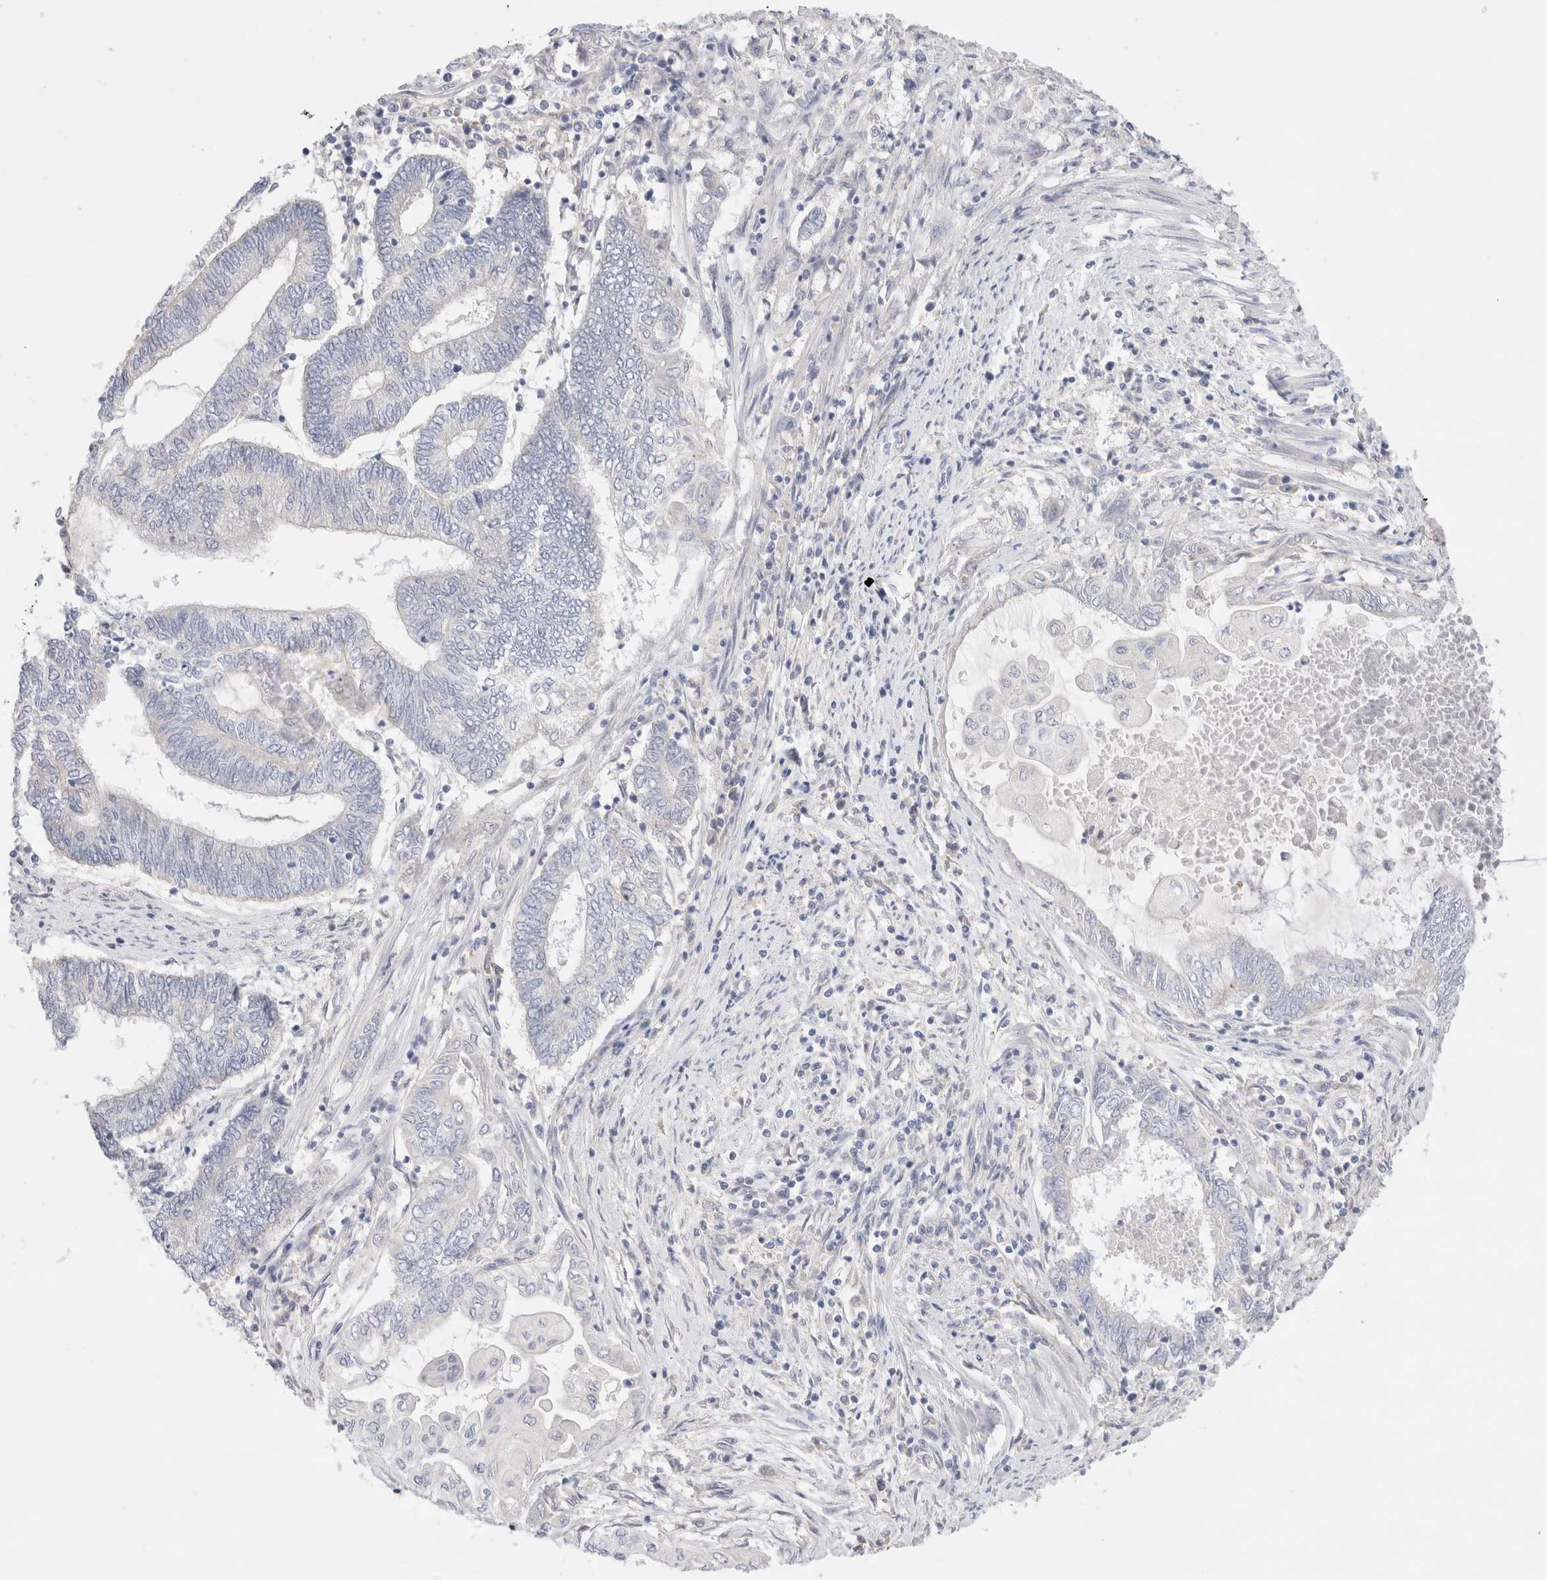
{"staining": {"intensity": "negative", "quantity": "none", "location": "none"}, "tissue": "endometrial cancer", "cell_type": "Tumor cells", "image_type": "cancer", "snomed": [{"axis": "morphology", "description": "Adenocarcinoma, NOS"}, {"axis": "topography", "description": "Uterus"}, {"axis": "topography", "description": "Endometrium"}], "caption": "A photomicrograph of human adenocarcinoma (endometrial) is negative for staining in tumor cells.", "gene": "SPATA20", "patient": {"sex": "female", "age": 70}}